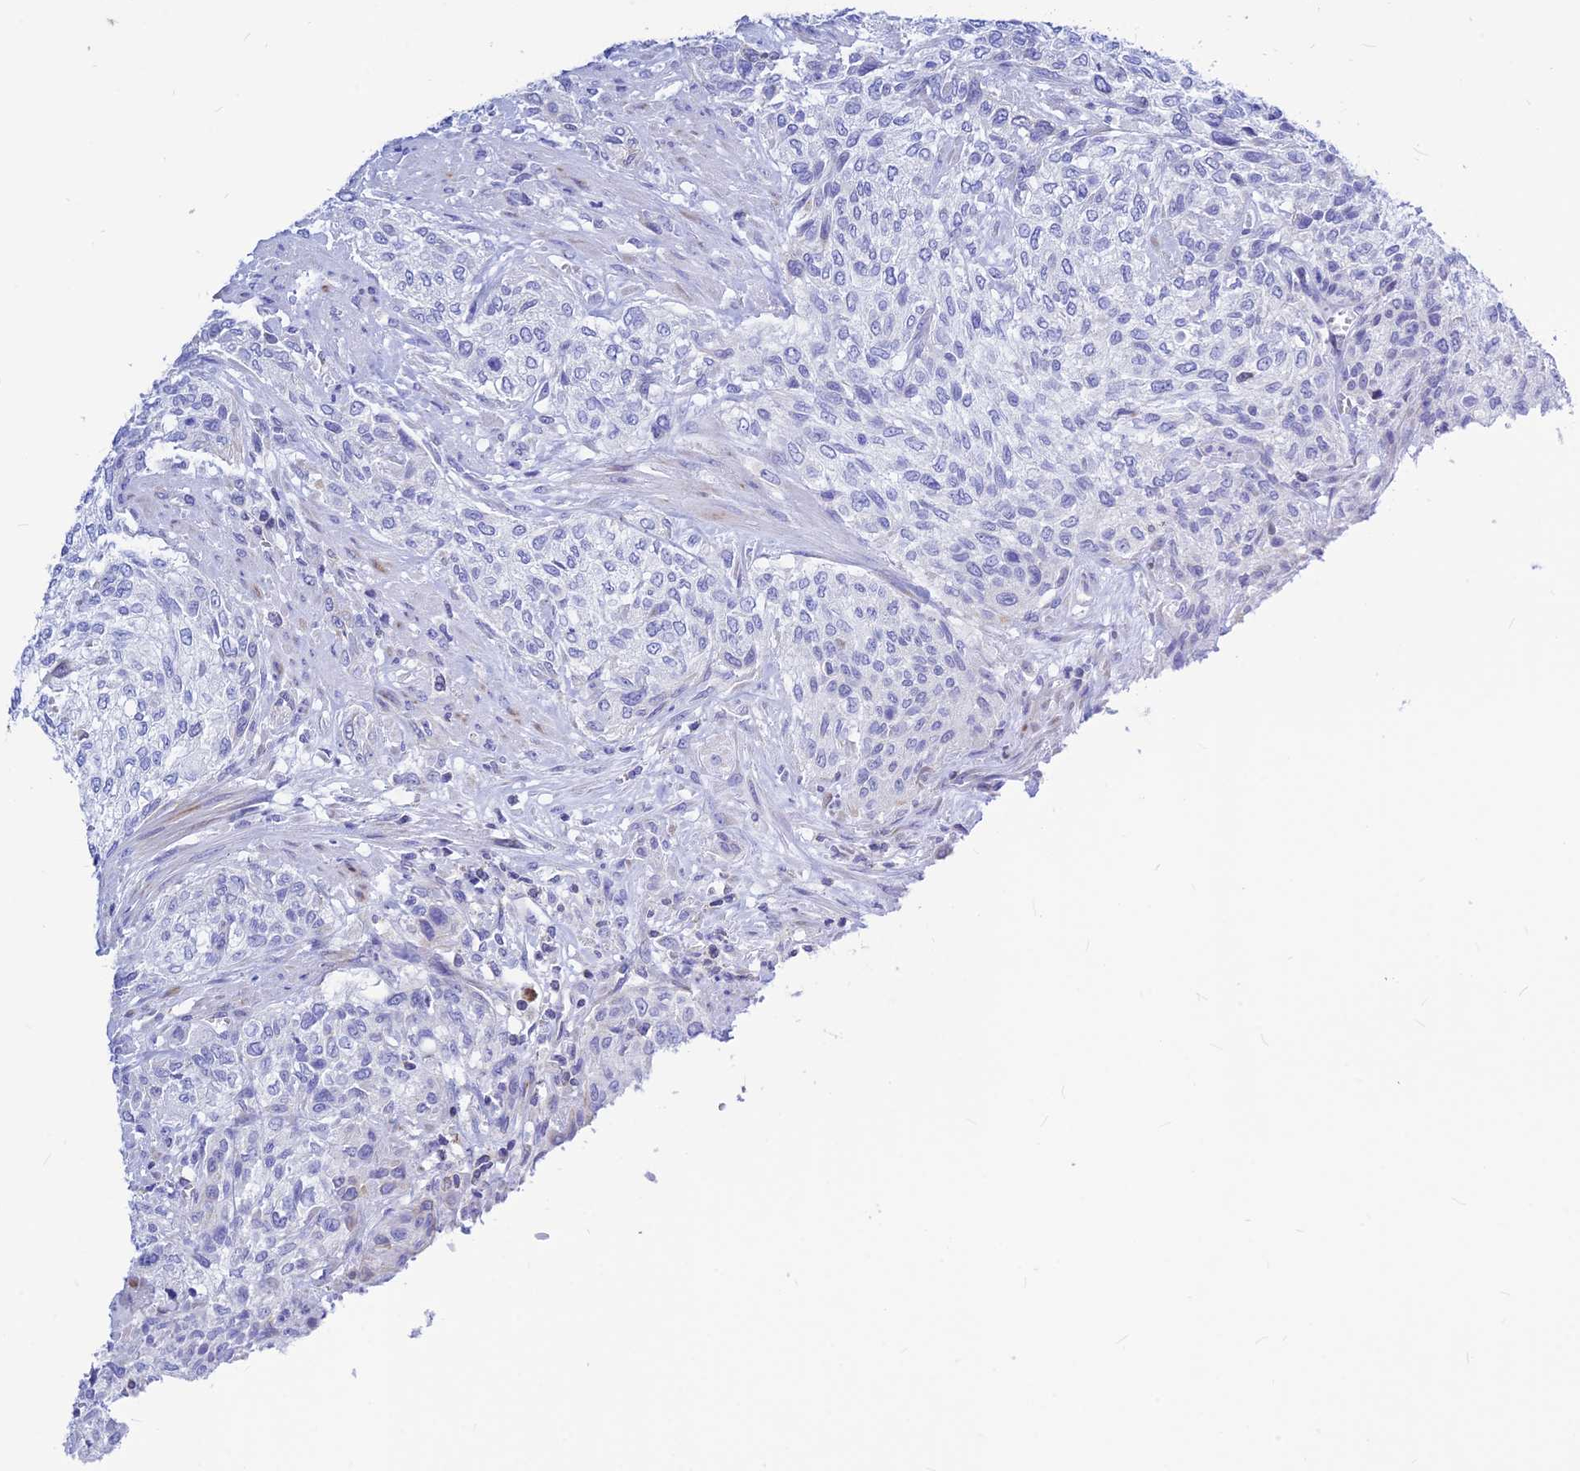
{"staining": {"intensity": "negative", "quantity": "none", "location": "none"}, "tissue": "urothelial cancer", "cell_type": "Tumor cells", "image_type": "cancer", "snomed": [{"axis": "morphology", "description": "Normal tissue, NOS"}, {"axis": "morphology", "description": "Urothelial carcinoma, NOS"}, {"axis": "topography", "description": "Urinary bladder"}, {"axis": "topography", "description": "Peripheral nerve tissue"}], "caption": "IHC photomicrograph of neoplastic tissue: human urothelial cancer stained with DAB displays no significant protein expression in tumor cells.", "gene": "CNOT6", "patient": {"sex": "male", "age": 35}}